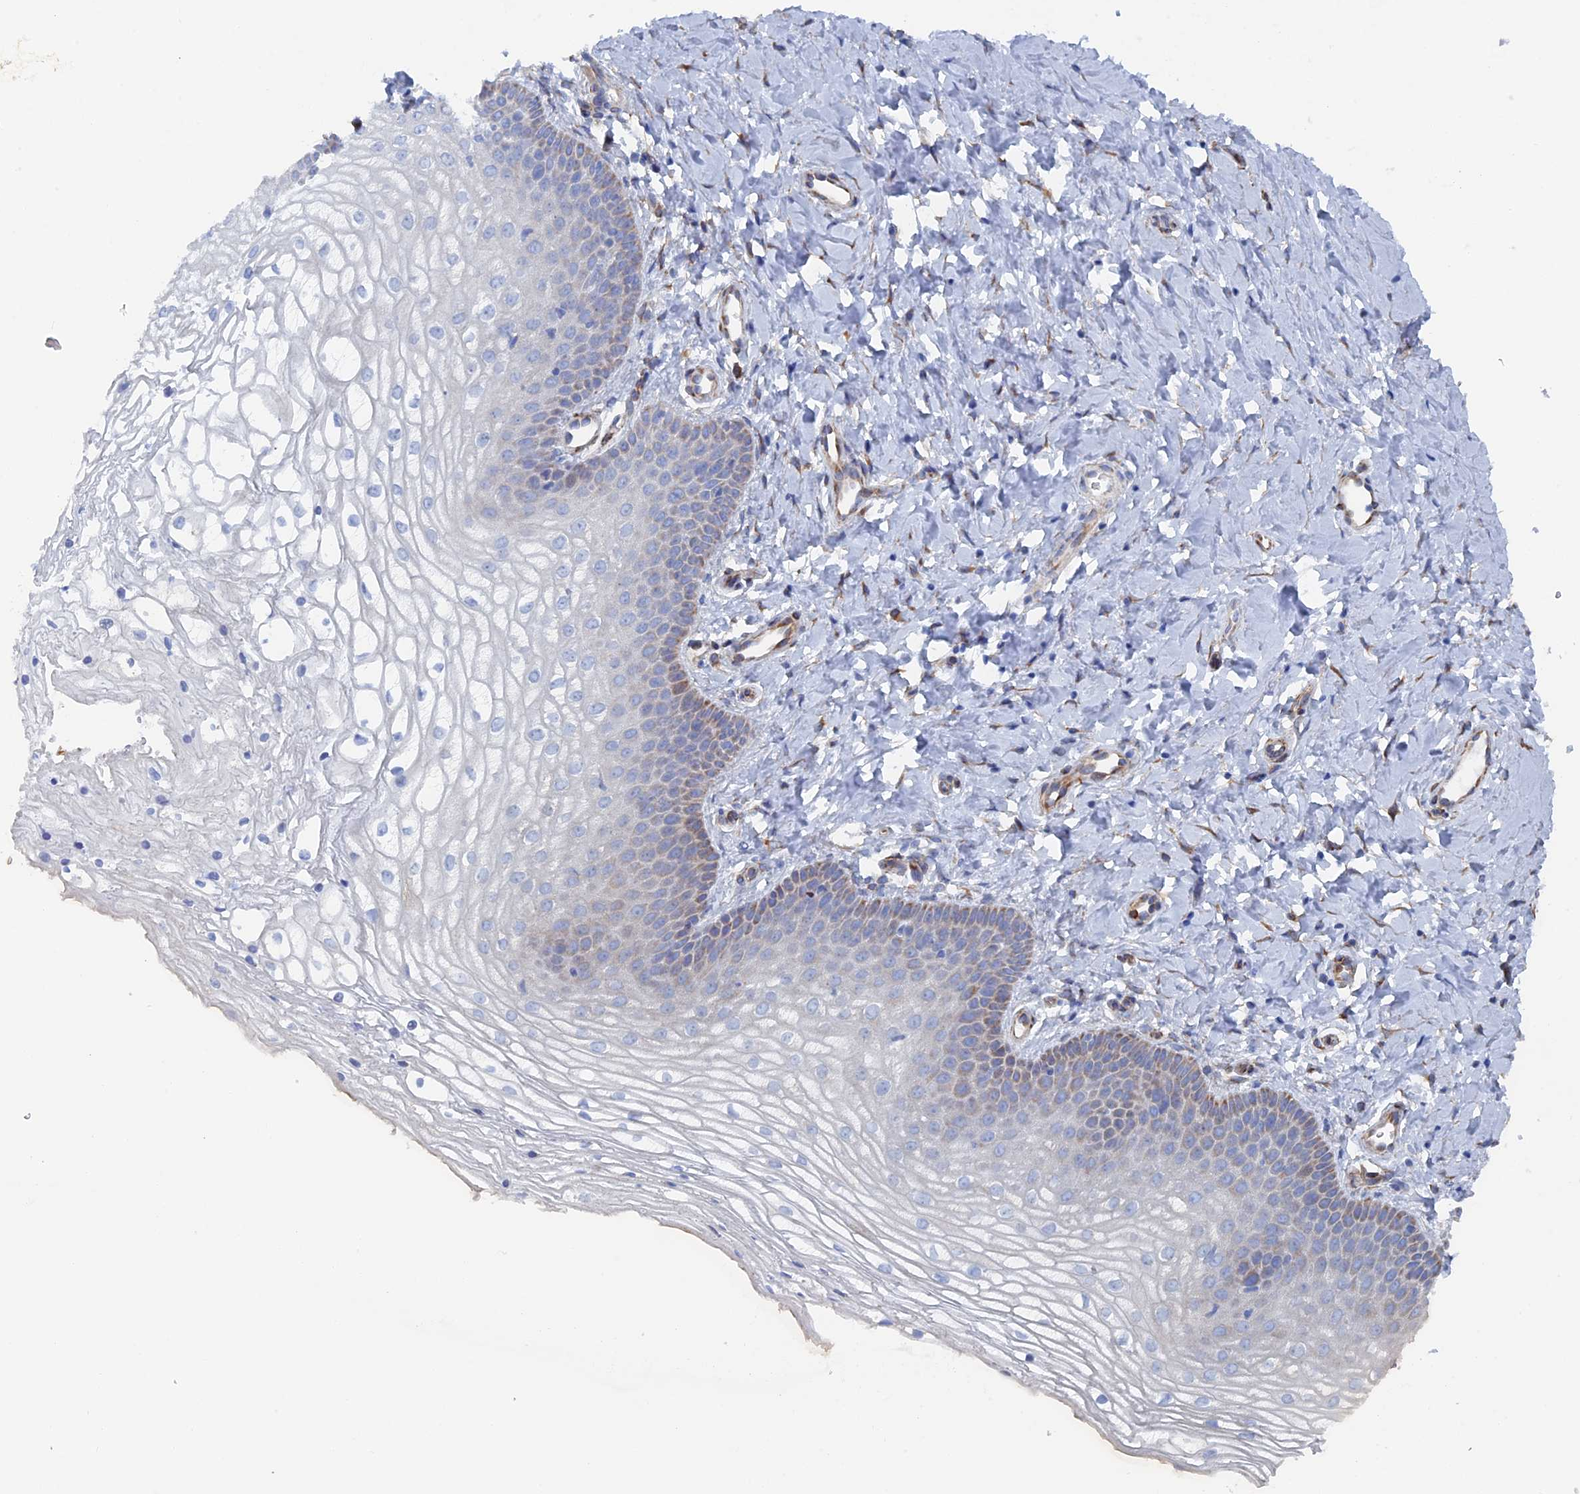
{"staining": {"intensity": "moderate", "quantity": "<25%", "location": "cytoplasmic/membranous"}, "tissue": "vagina", "cell_type": "Squamous epithelial cells", "image_type": "normal", "snomed": [{"axis": "morphology", "description": "Normal tissue, NOS"}, {"axis": "topography", "description": "Vagina"}], "caption": "Squamous epithelial cells exhibit low levels of moderate cytoplasmic/membranous staining in approximately <25% of cells in unremarkable human vagina. (Stains: DAB in brown, nuclei in blue, Microscopy: brightfield microscopy at high magnification).", "gene": "COG7", "patient": {"sex": "female", "age": 68}}